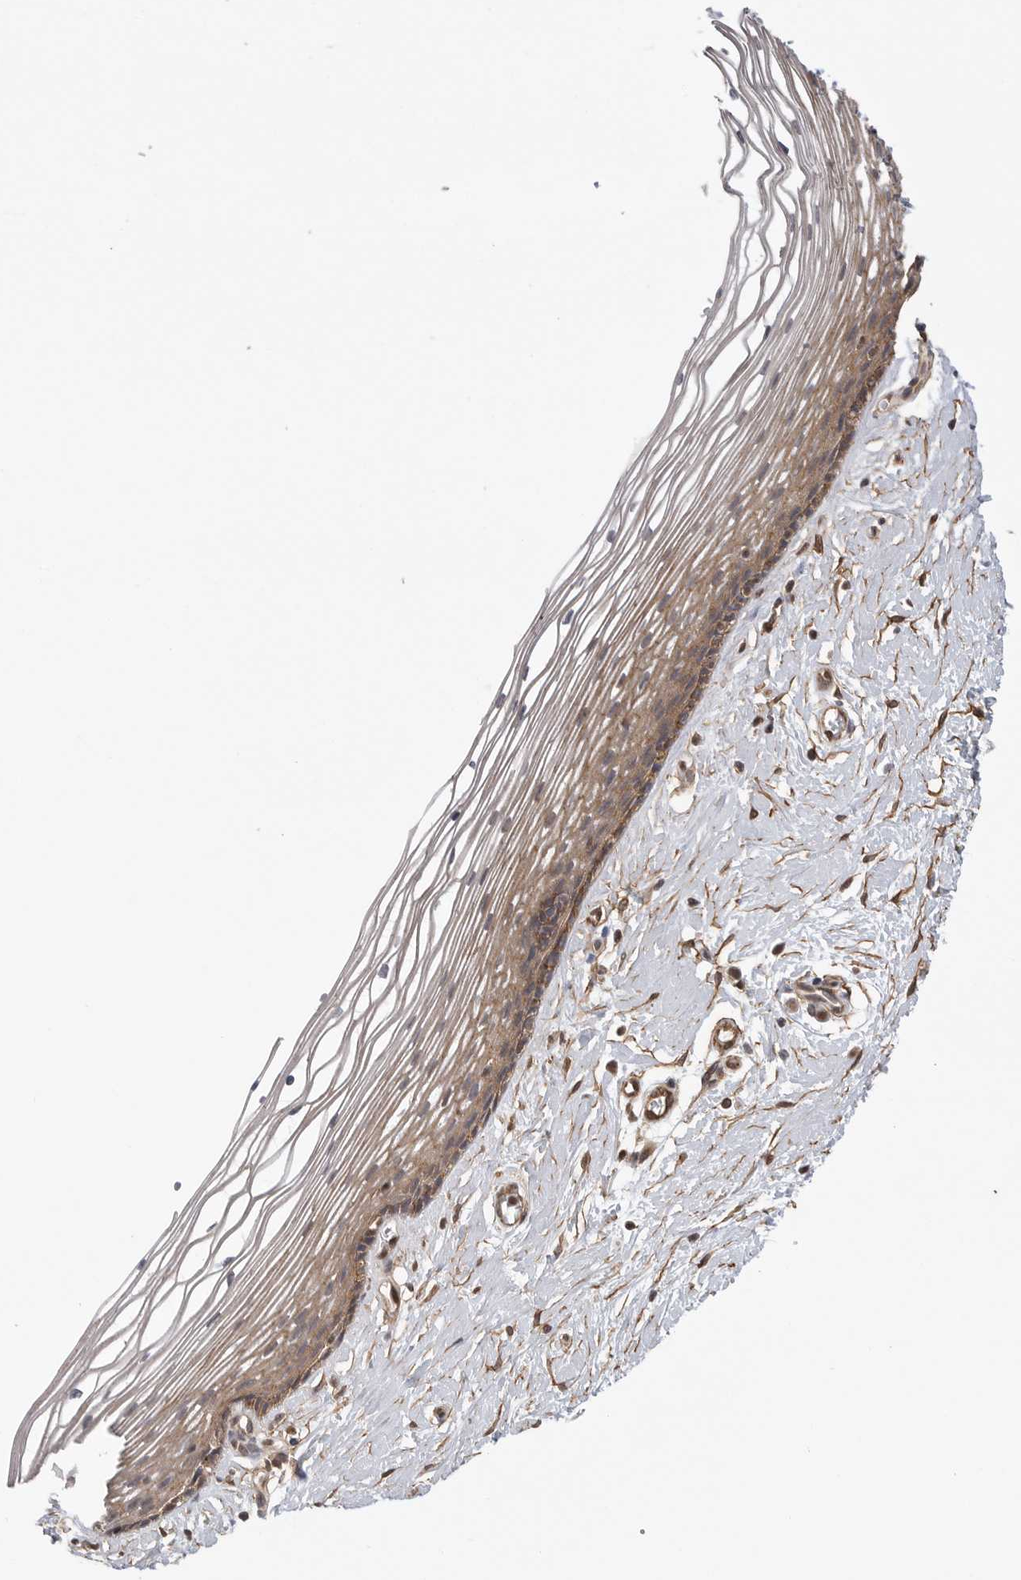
{"staining": {"intensity": "moderate", "quantity": ">75%", "location": "cytoplasmic/membranous"}, "tissue": "vagina", "cell_type": "Squamous epithelial cells", "image_type": "normal", "snomed": [{"axis": "morphology", "description": "Normal tissue, NOS"}, {"axis": "topography", "description": "Vagina"}], "caption": "Protein staining of normal vagina shows moderate cytoplasmic/membranous staining in about >75% of squamous epithelial cells. (brown staining indicates protein expression, while blue staining denotes nuclei).", "gene": "NECTIN1", "patient": {"sex": "female", "age": 46}}